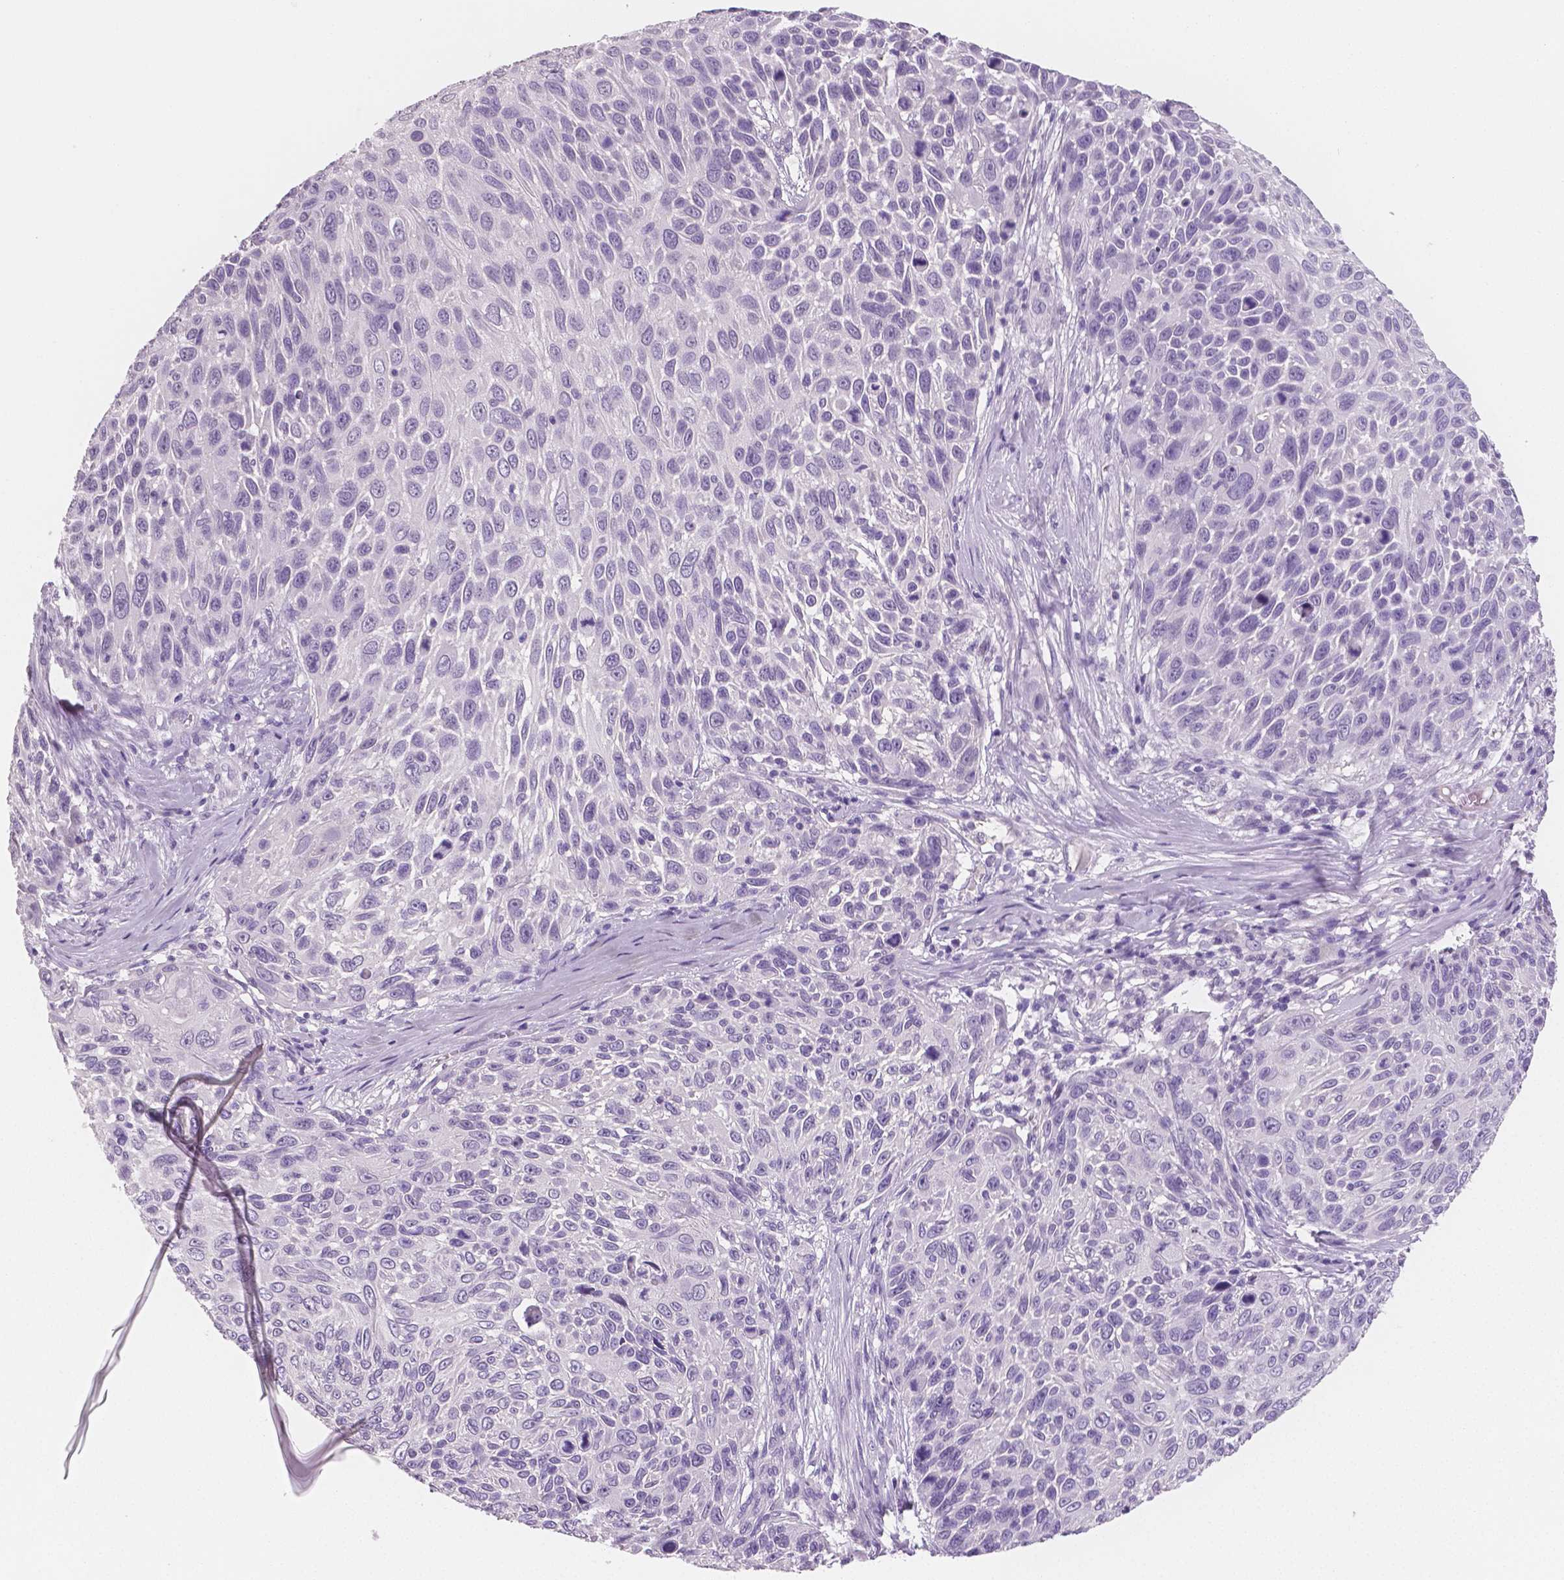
{"staining": {"intensity": "negative", "quantity": "none", "location": "none"}, "tissue": "skin cancer", "cell_type": "Tumor cells", "image_type": "cancer", "snomed": [{"axis": "morphology", "description": "Squamous cell carcinoma, NOS"}, {"axis": "topography", "description": "Skin"}], "caption": "This is an IHC image of human squamous cell carcinoma (skin). There is no expression in tumor cells.", "gene": "TSPAN7", "patient": {"sex": "male", "age": 92}}